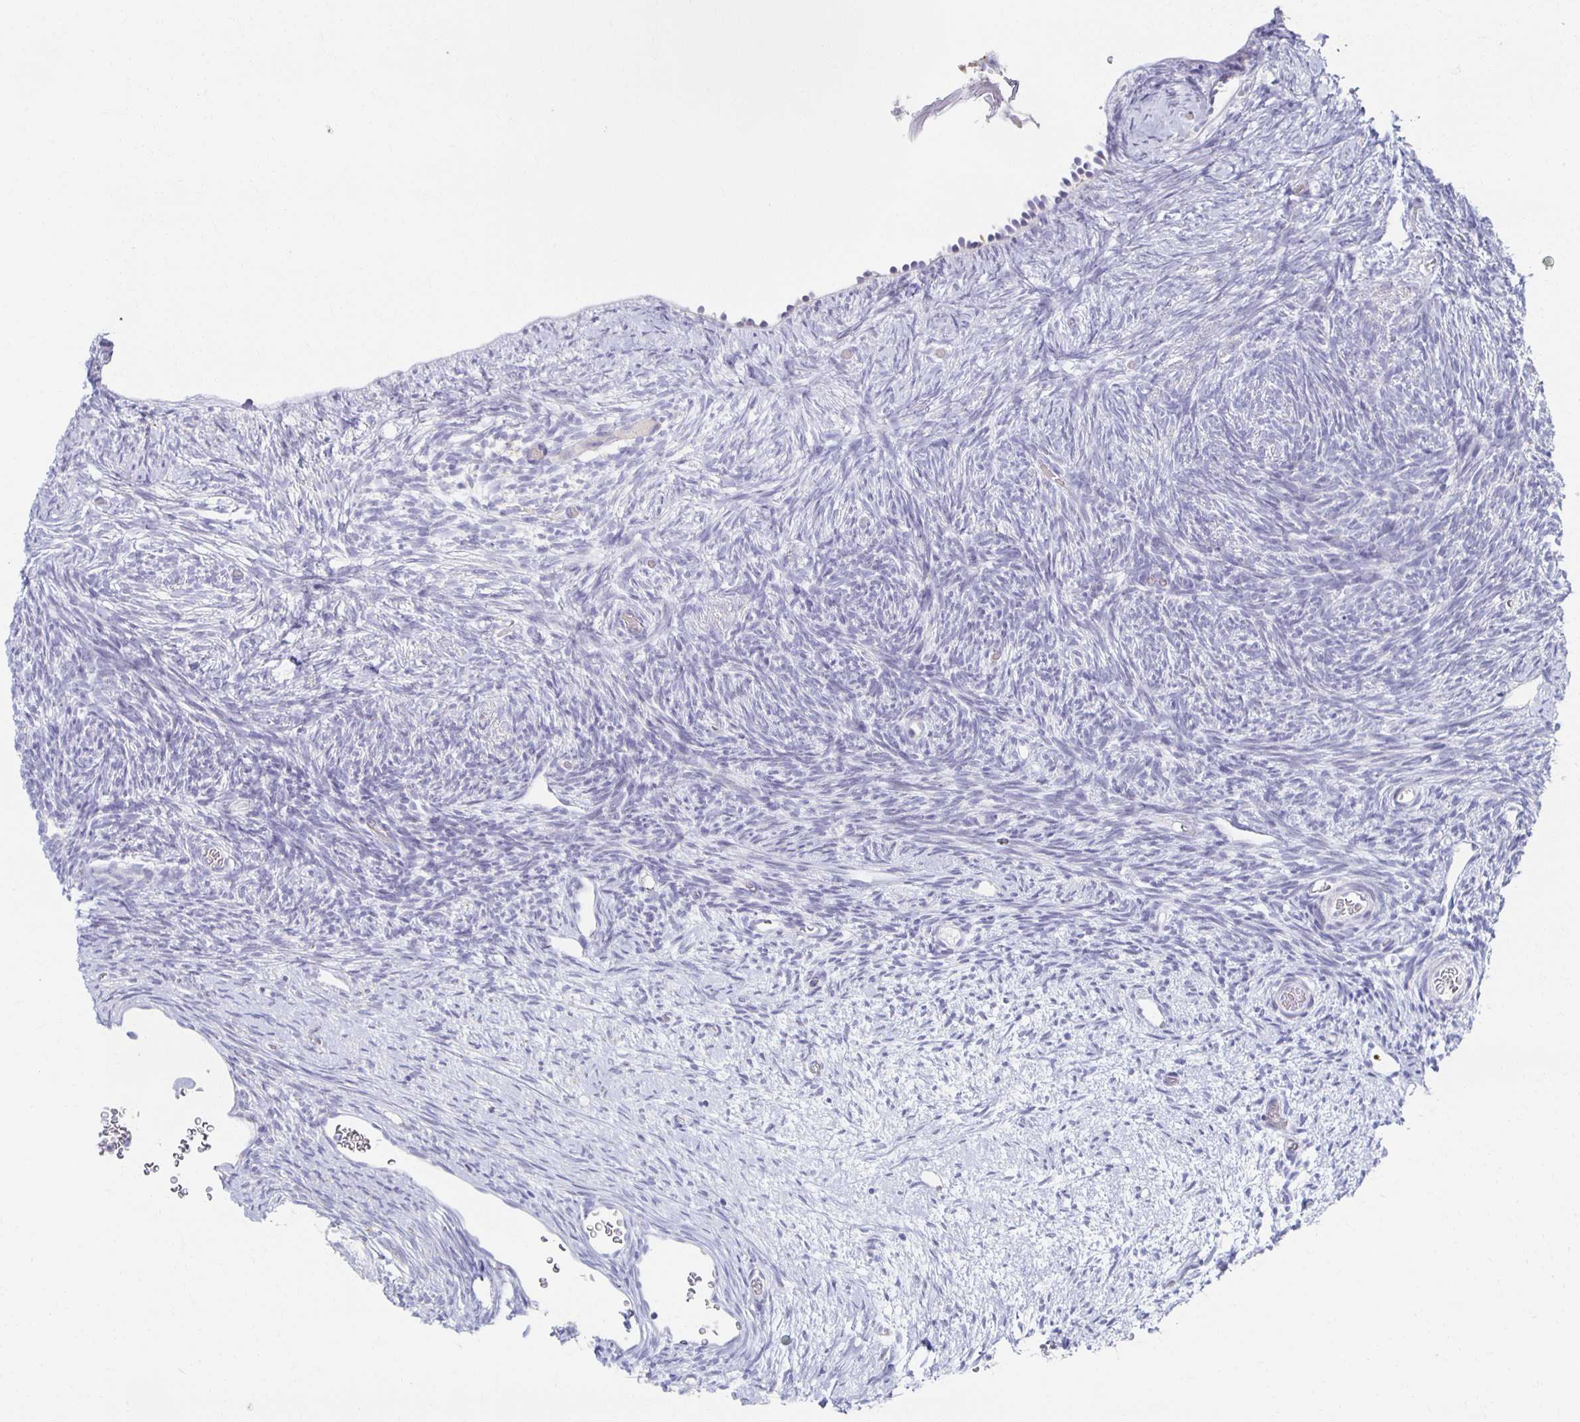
{"staining": {"intensity": "negative", "quantity": "none", "location": "none"}, "tissue": "ovary", "cell_type": "Follicle cells", "image_type": "normal", "snomed": [{"axis": "morphology", "description": "Normal tissue, NOS"}, {"axis": "topography", "description": "Ovary"}], "caption": "IHC of normal ovary shows no staining in follicle cells. (DAB (3,3'-diaminobenzidine) IHC visualized using brightfield microscopy, high magnification).", "gene": "TEX44", "patient": {"sex": "female", "age": 39}}